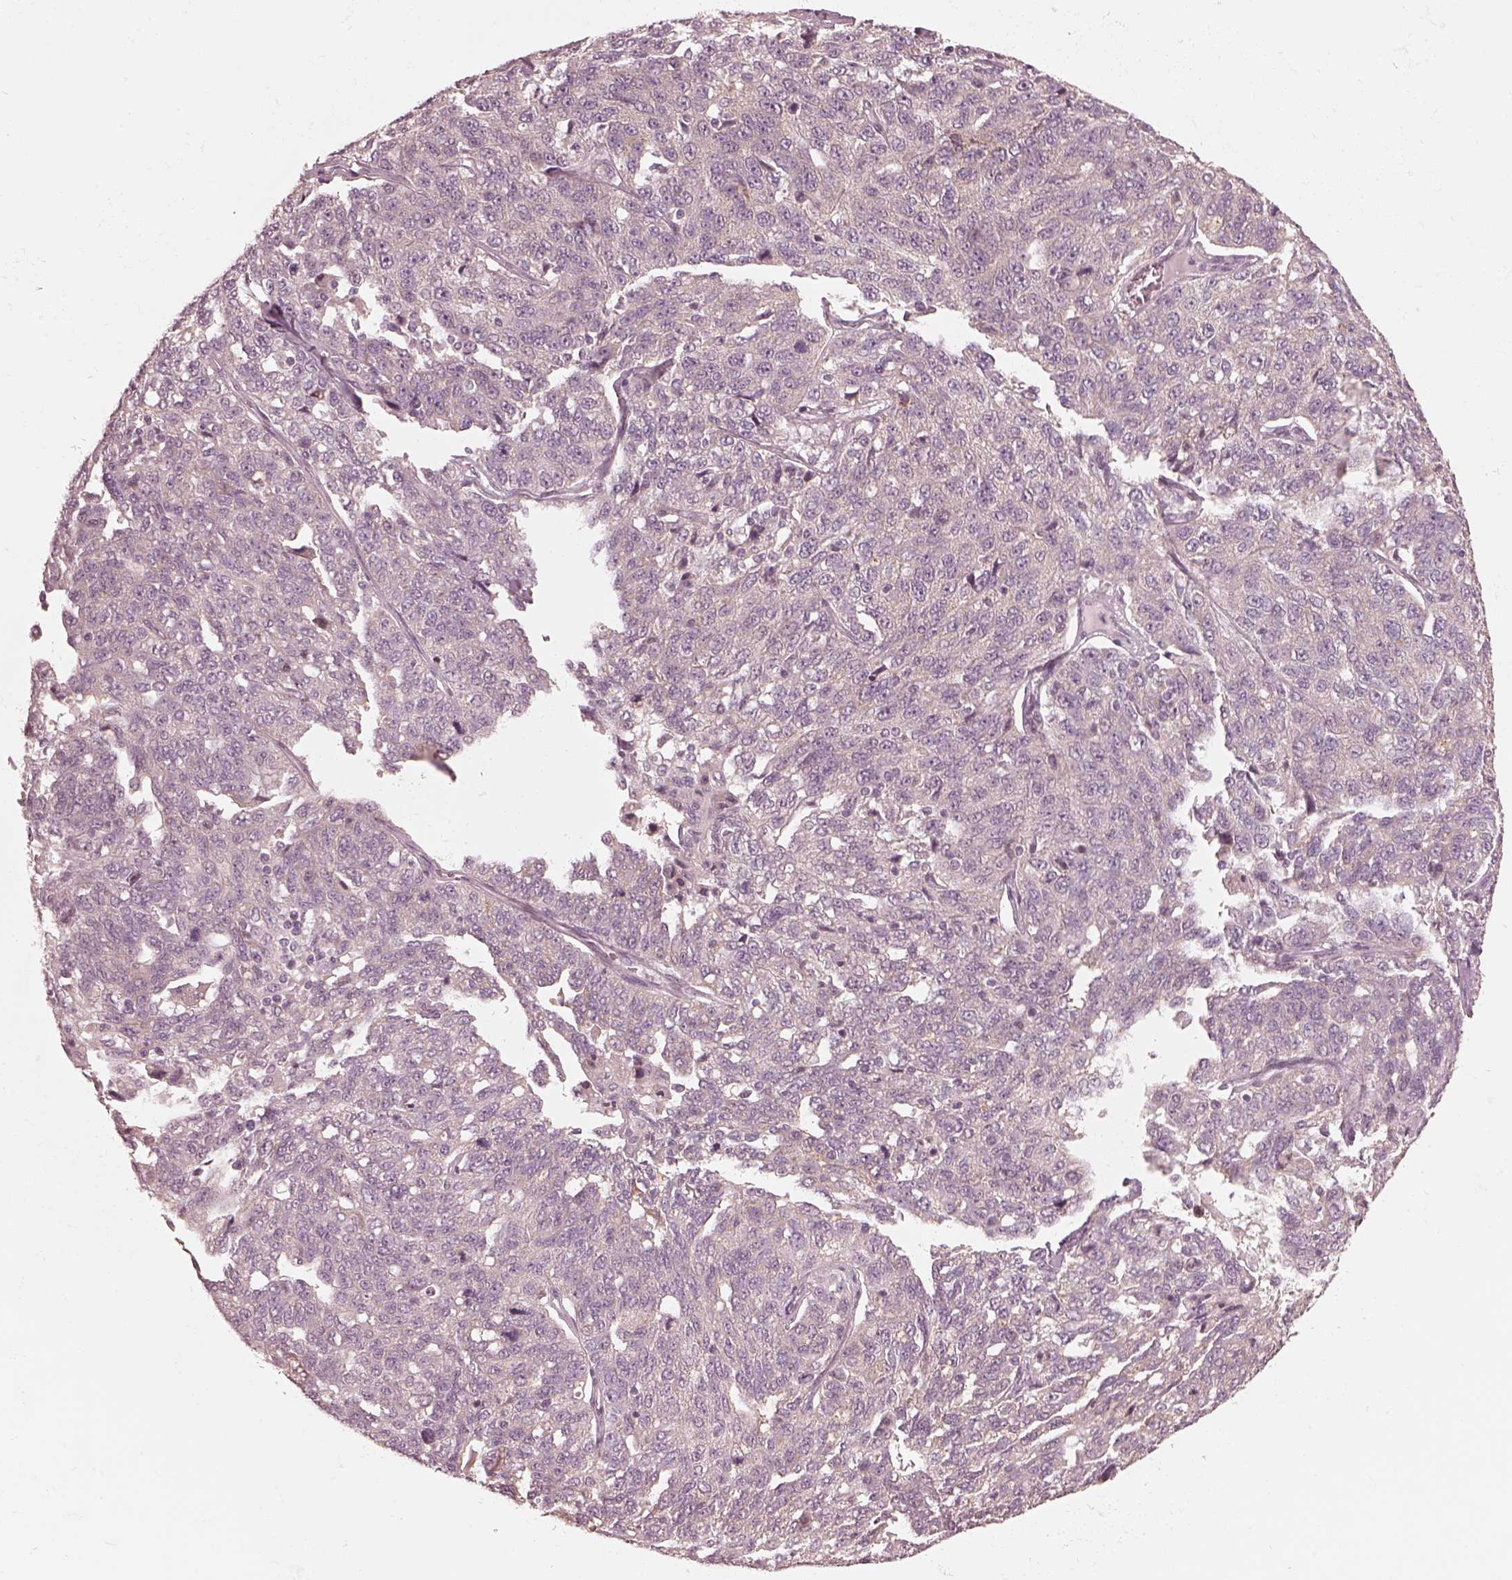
{"staining": {"intensity": "negative", "quantity": "none", "location": "none"}, "tissue": "ovarian cancer", "cell_type": "Tumor cells", "image_type": "cancer", "snomed": [{"axis": "morphology", "description": "Cystadenocarcinoma, serous, NOS"}, {"axis": "topography", "description": "Ovary"}], "caption": "This is an immunohistochemistry micrograph of ovarian serous cystadenocarcinoma. There is no positivity in tumor cells.", "gene": "IQCB1", "patient": {"sex": "female", "age": 71}}